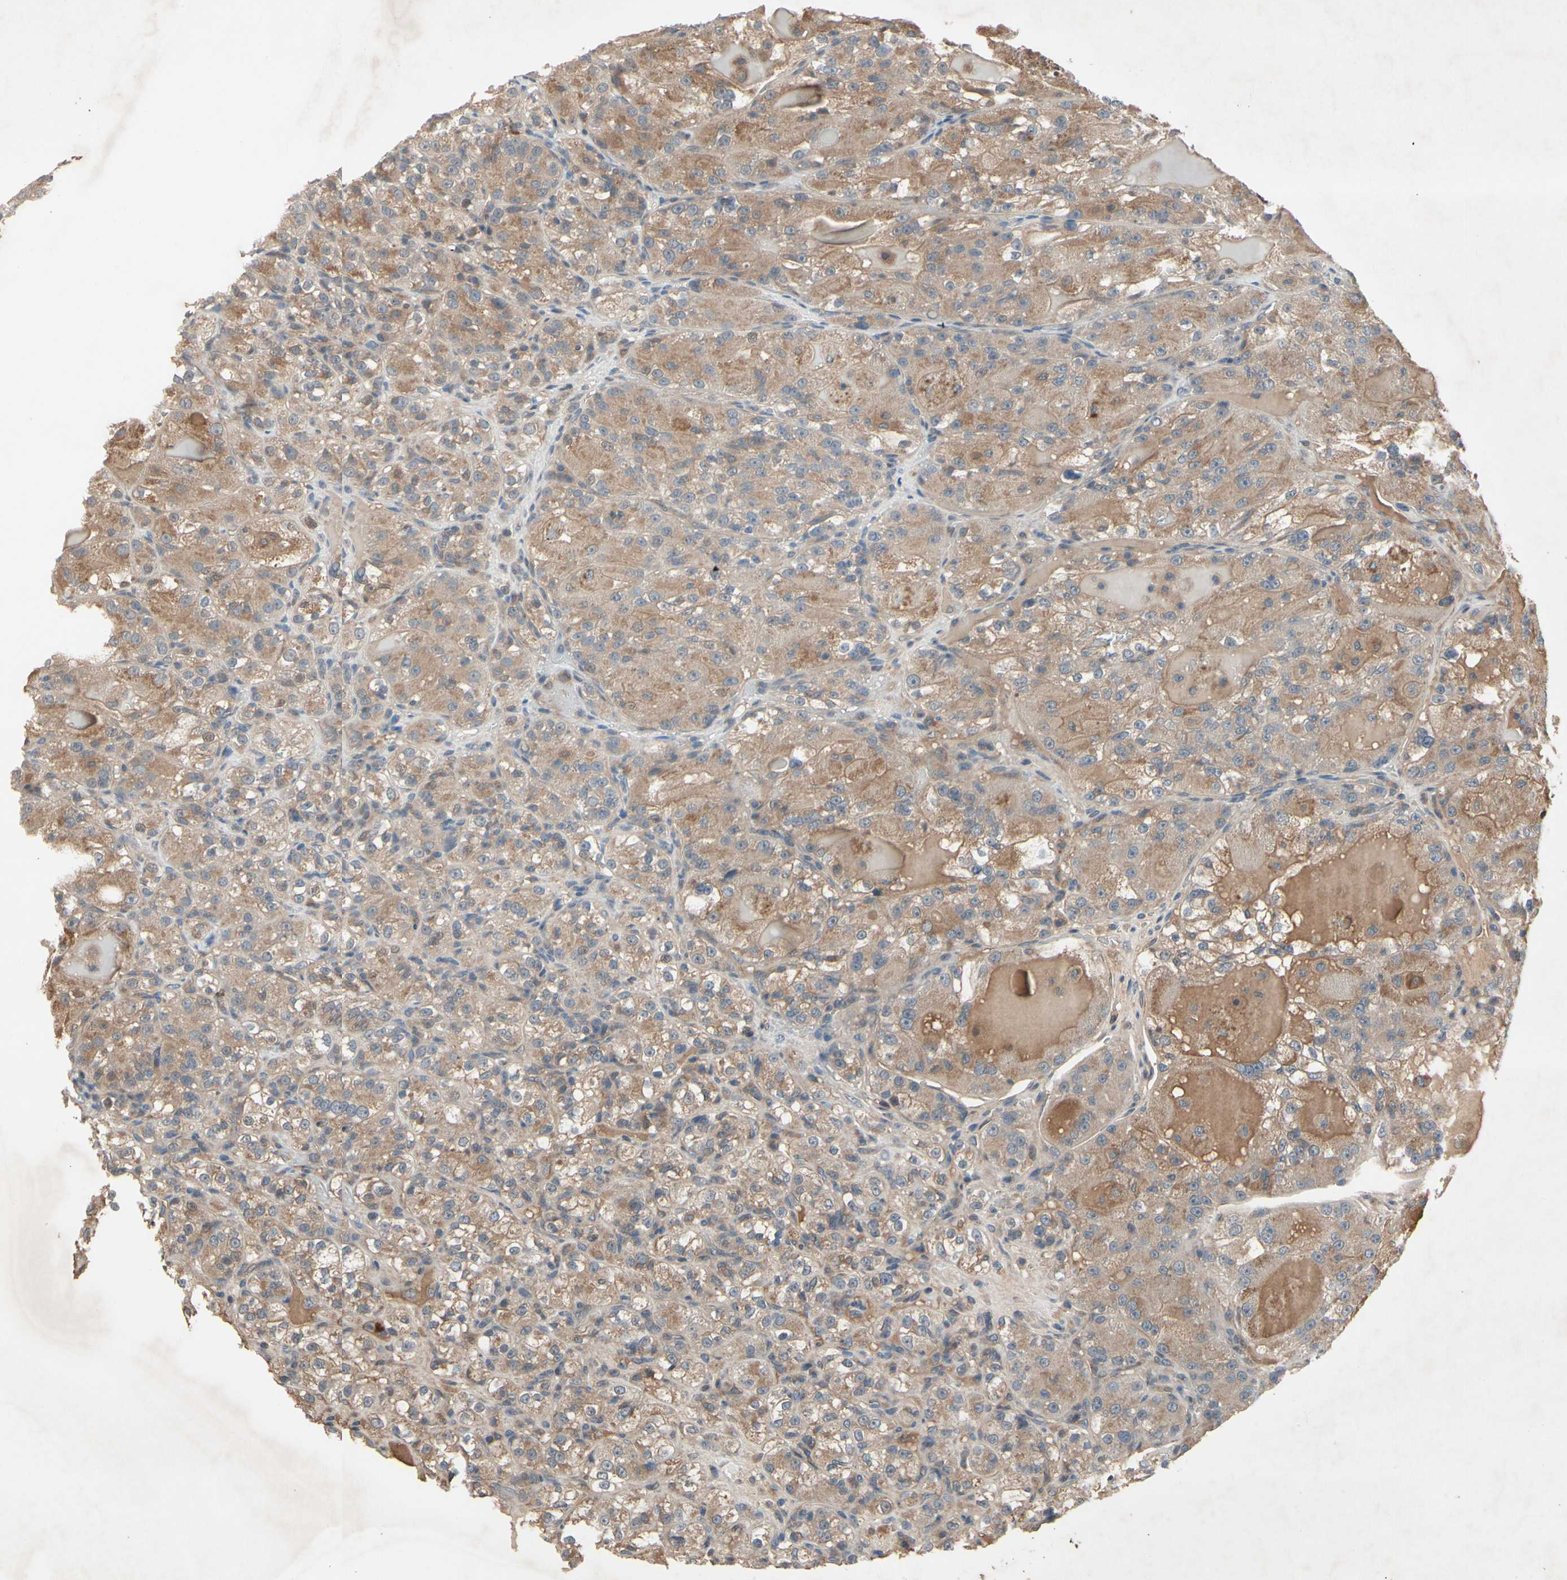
{"staining": {"intensity": "moderate", "quantity": ">75%", "location": "none"}, "tissue": "renal cancer", "cell_type": "Tumor cells", "image_type": "cancer", "snomed": [{"axis": "morphology", "description": "Normal tissue, NOS"}, {"axis": "morphology", "description": "Adenocarcinoma, NOS"}, {"axis": "topography", "description": "Kidney"}], "caption": "Immunohistochemical staining of human renal cancer (adenocarcinoma) demonstrates medium levels of moderate None positivity in about >75% of tumor cells. (DAB IHC, brown staining for protein, blue staining for nuclei).", "gene": "NSF", "patient": {"sex": "male", "age": 61}}